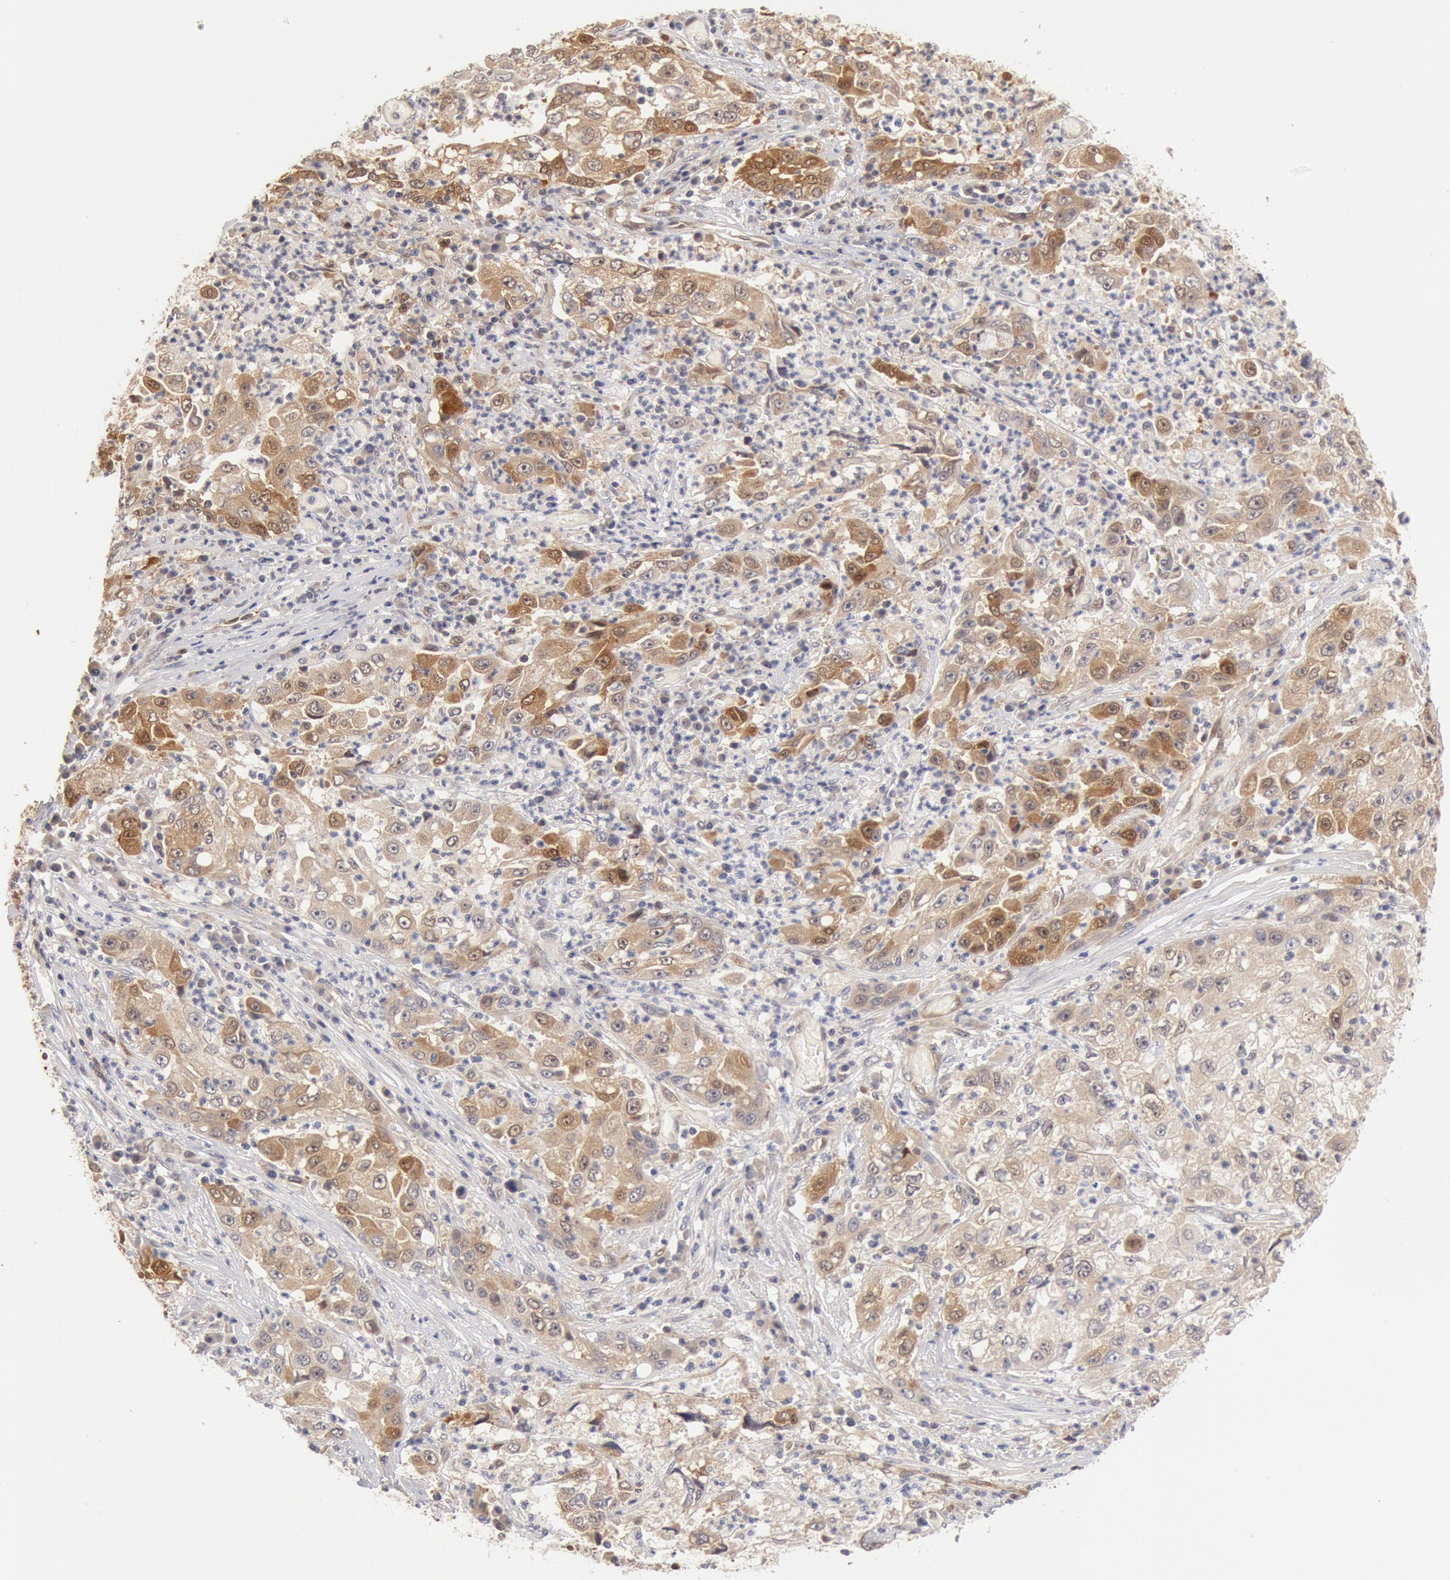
{"staining": {"intensity": "moderate", "quantity": "25%-75%", "location": "cytoplasmic/membranous"}, "tissue": "cervical cancer", "cell_type": "Tumor cells", "image_type": "cancer", "snomed": [{"axis": "morphology", "description": "Squamous cell carcinoma, NOS"}, {"axis": "topography", "description": "Cervix"}], "caption": "High-power microscopy captured an IHC photomicrograph of cervical cancer, revealing moderate cytoplasmic/membranous positivity in approximately 25%-75% of tumor cells.", "gene": "DNAJA1", "patient": {"sex": "female", "age": 36}}